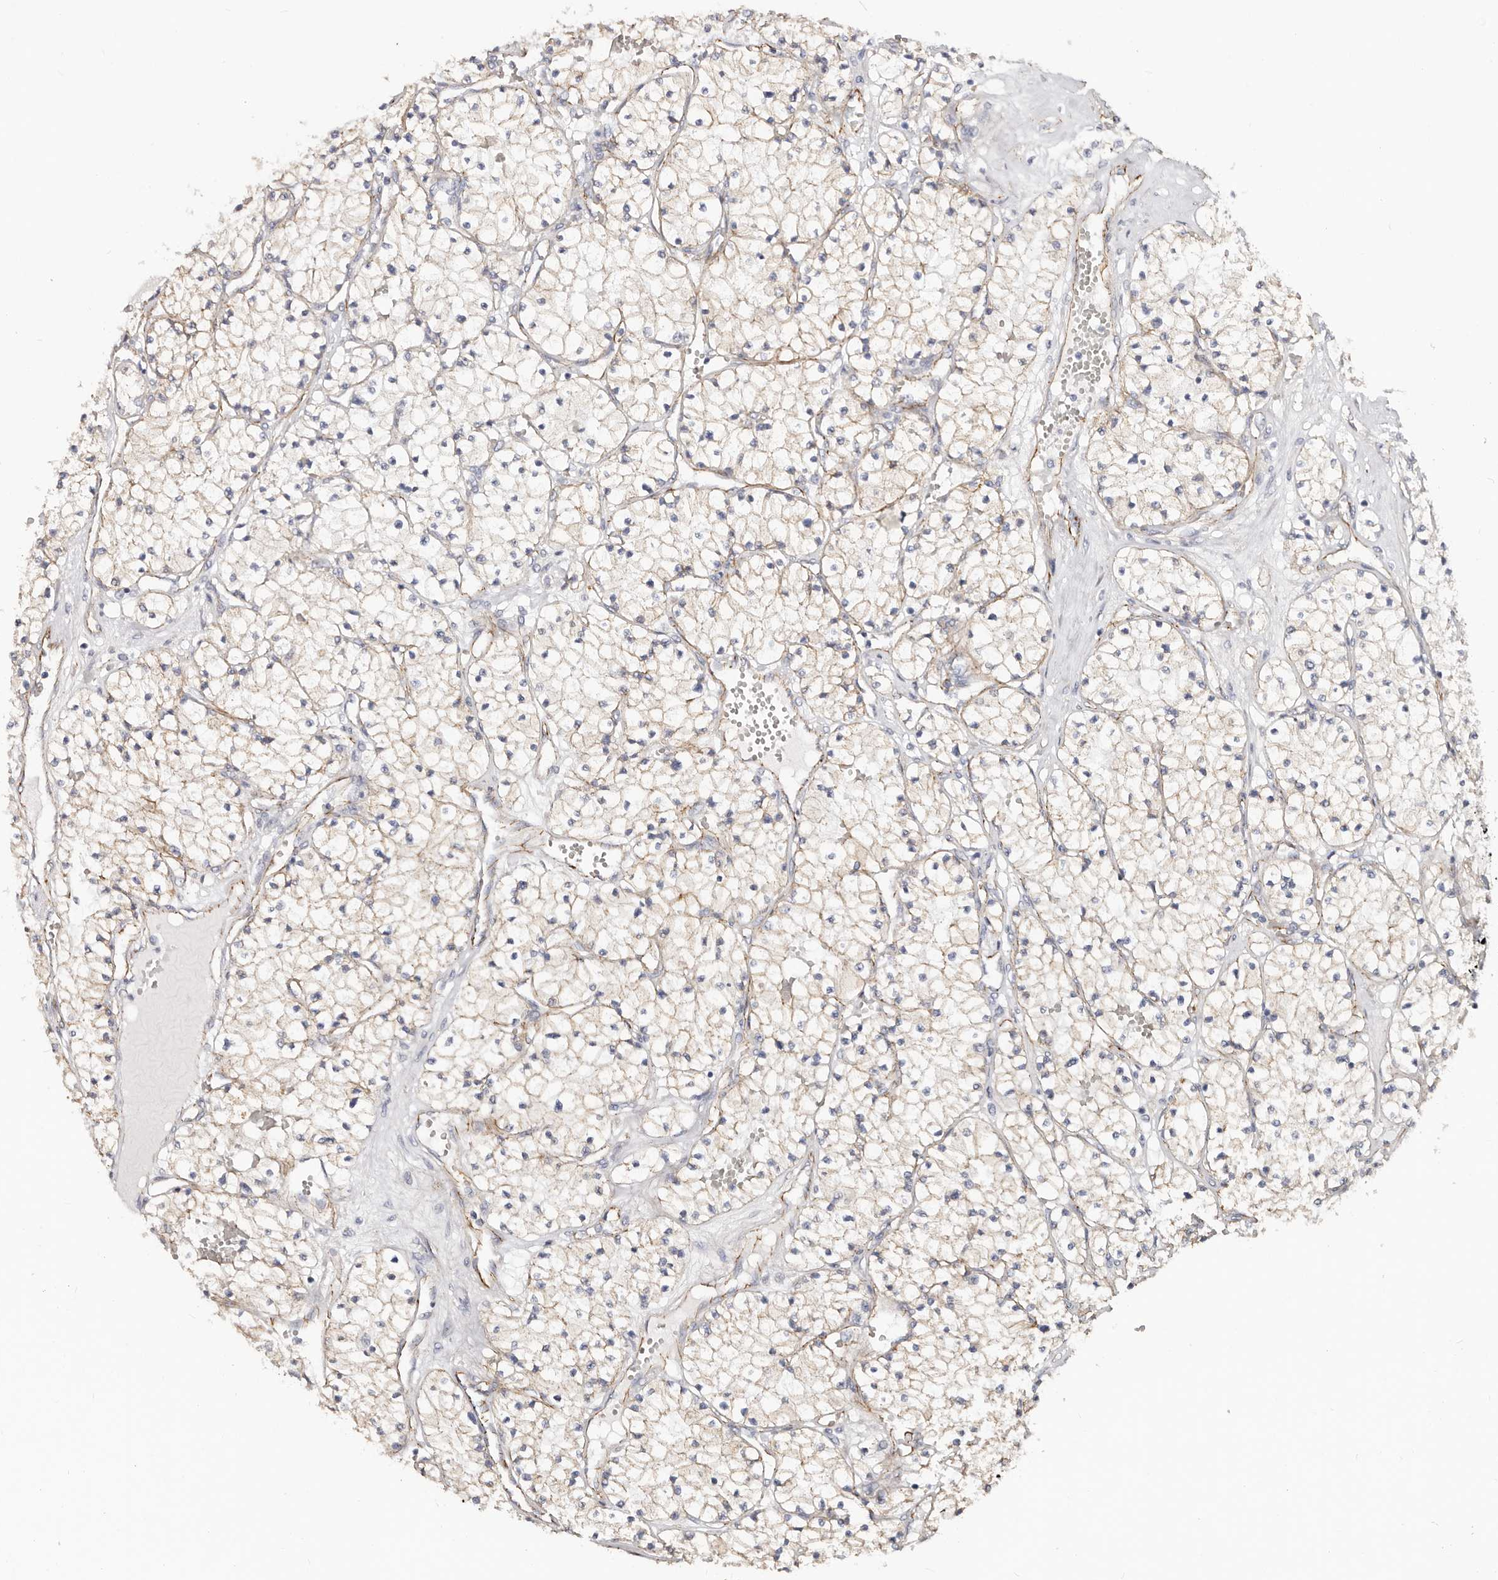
{"staining": {"intensity": "negative", "quantity": "none", "location": "none"}, "tissue": "renal cancer", "cell_type": "Tumor cells", "image_type": "cancer", "snomed": [{"axis": "morphology", "description": "Normal tissue, NOS"}, {"axis": "morphology", "description": "Adenocarcinoma, NOS"}, {"axis": "topography", "description": "Kidney"}], "caption": "Immunohistochemical staining of human renal adenocarcinoma shows no significant positivity in tumor cells.", "gene": "CTNNB1", "patient": {"sex": "male", "age": 68}}